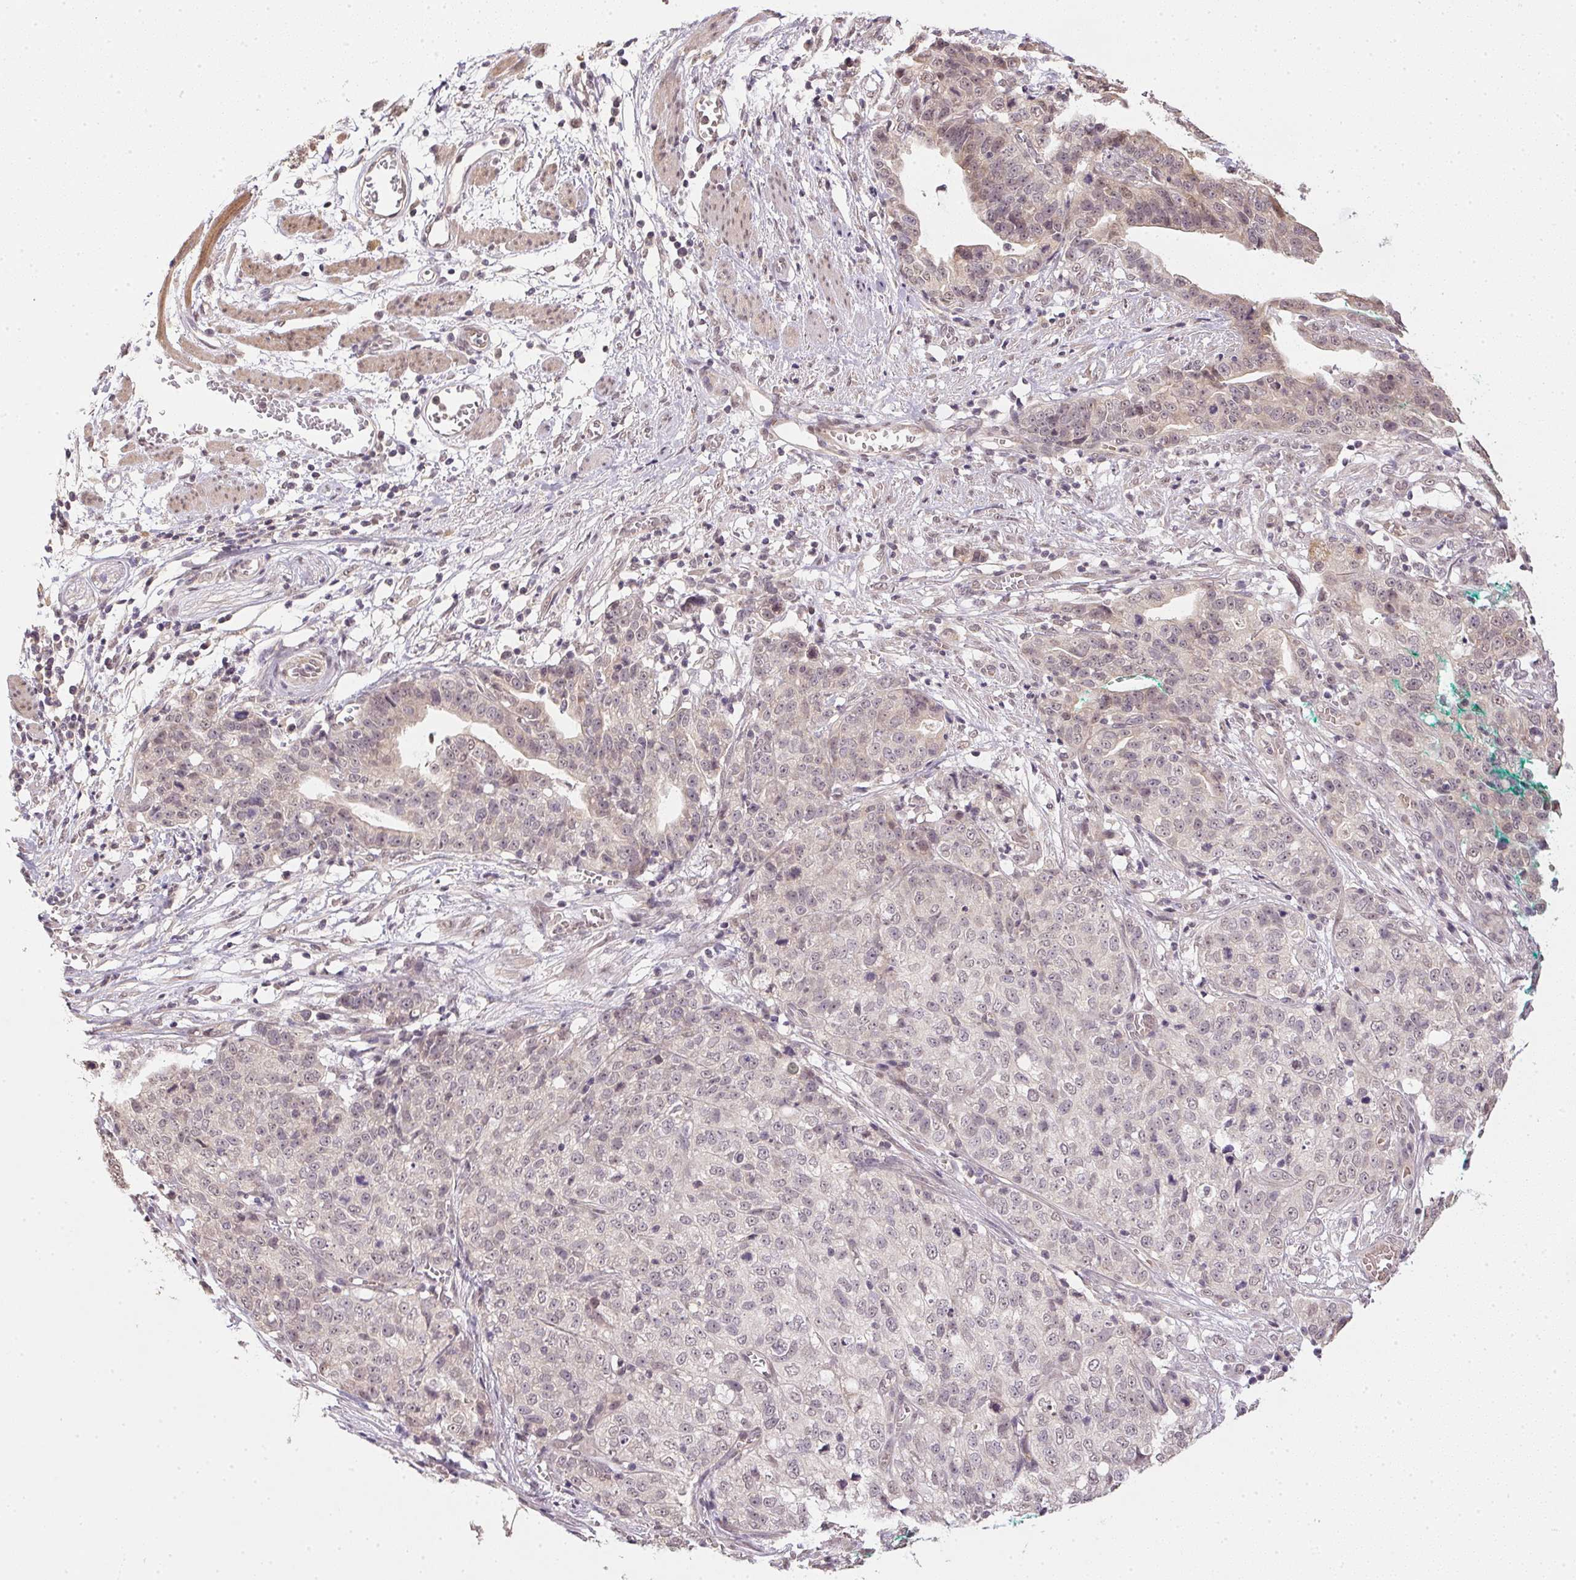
{"staining": {"intensity": "weak", "quantity": "<25%", "location": "cytoplasmic/membranous"}, "tissue": "stomach cancer", "cell_type": "Tumor cells", "image_type": "cancer", "snomed": [{"axis": "morphology", "description": "Adenocarcinoma, NOS"}, {"axis": "topography", "description": "Stomach, upper"}], "caption": "This micrograph is of stomach cancer stained with immunohistochemistry to label a protein in brown with the nuclei are counter-stained blue. There is no expression in tumor cells.", "gene": "PPP4R4", "patient": {"sex": "female", "age": 67}}